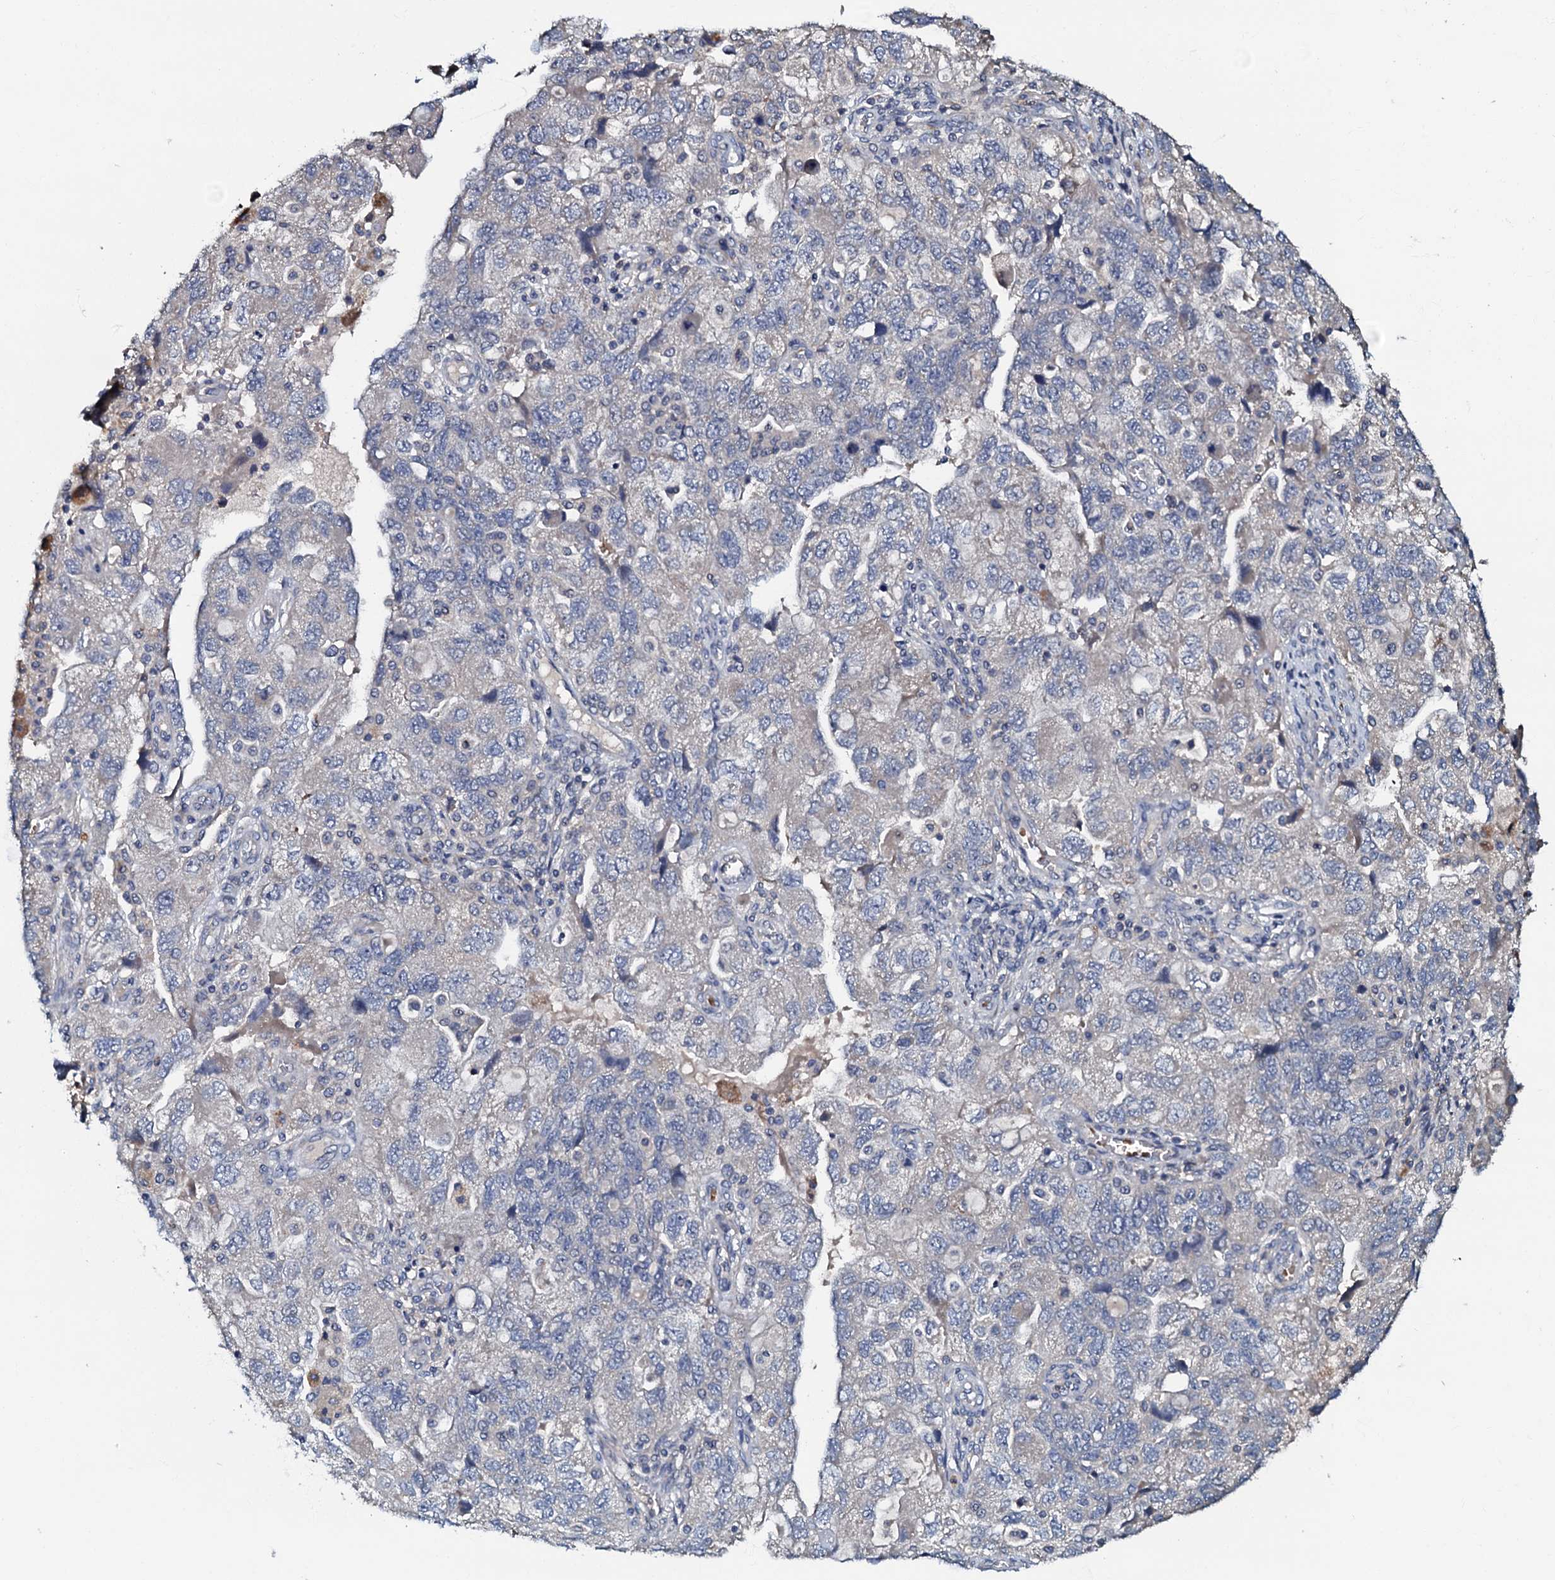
{"staining": {"intensity": "negative", "quantity": "none", "location": "none"}, "tissue": "ovarian cancer", "cell_type": "Tumor cells", "image_type": "cancer", "snomed": [{"axis": "morphology", "description": "Carcinoma, NOS"}, {"axis": "morphology", "description": "Cystadenocarcinoma, serous, NOS"}, {"axis": "topography", "description": "Ovary"}], "caption": "A high-resolution photomicrograph shows immunohistochemistry (IHC) staining of serous cystadenocarcinoma (ovarian), which shows no significant staining in tumor cells. (DAB immunohistochemistry, high magnification).", "gene": "CPNE2", "patient": {"sex": "female", "age": 69}}